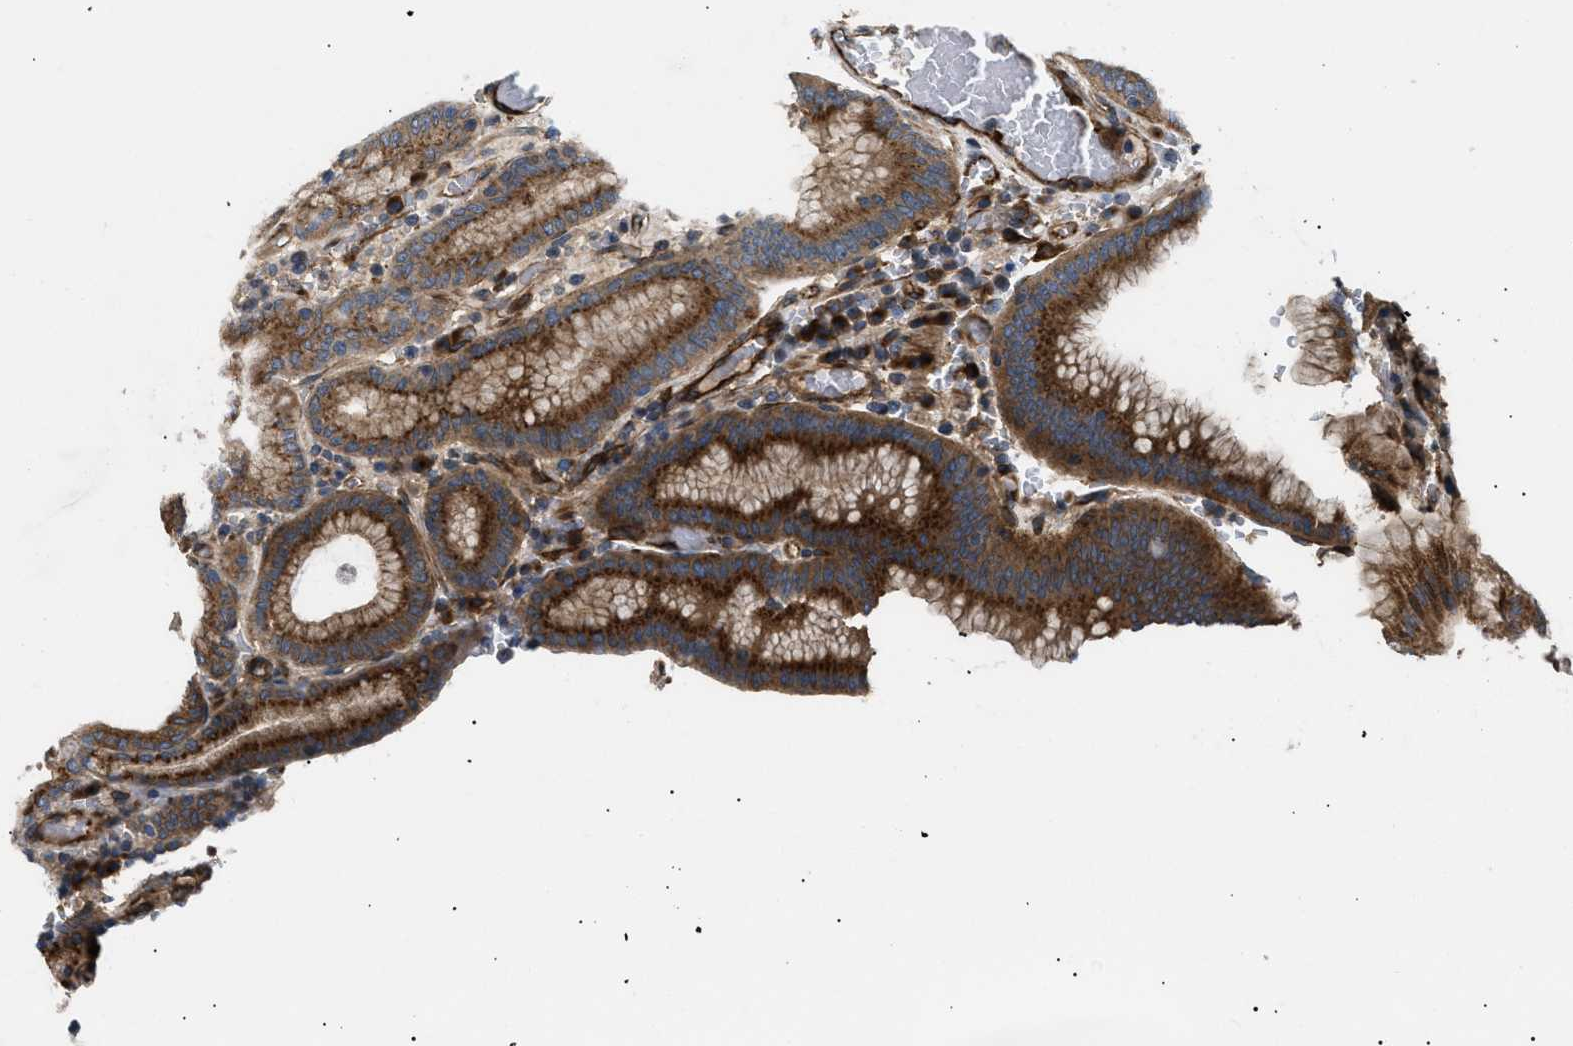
{"staining": {"intensity": "strong", "quantity": ">75%", "location": "cytoplasmic/membranous"}, "tissue": "stomach", "cell_type": "Glandular cells", "image_type": "normal", "snomed": [{"axis": "morphology", "description": "Normal tissue, NOS"}, {"axis": "morphology", "description": "Carcinoid, malignant, NOS"}, {"axis": "topography", "description": "Stomach, upper"}], "caption": "Glandular cells display strong cytoplasmic/membranous expression in about >75% of cells in unremarkable stomach. Nuclei are stained in blue.", "gene": "LYSMD3", "patient": {"sex": "male", "age": 39}}